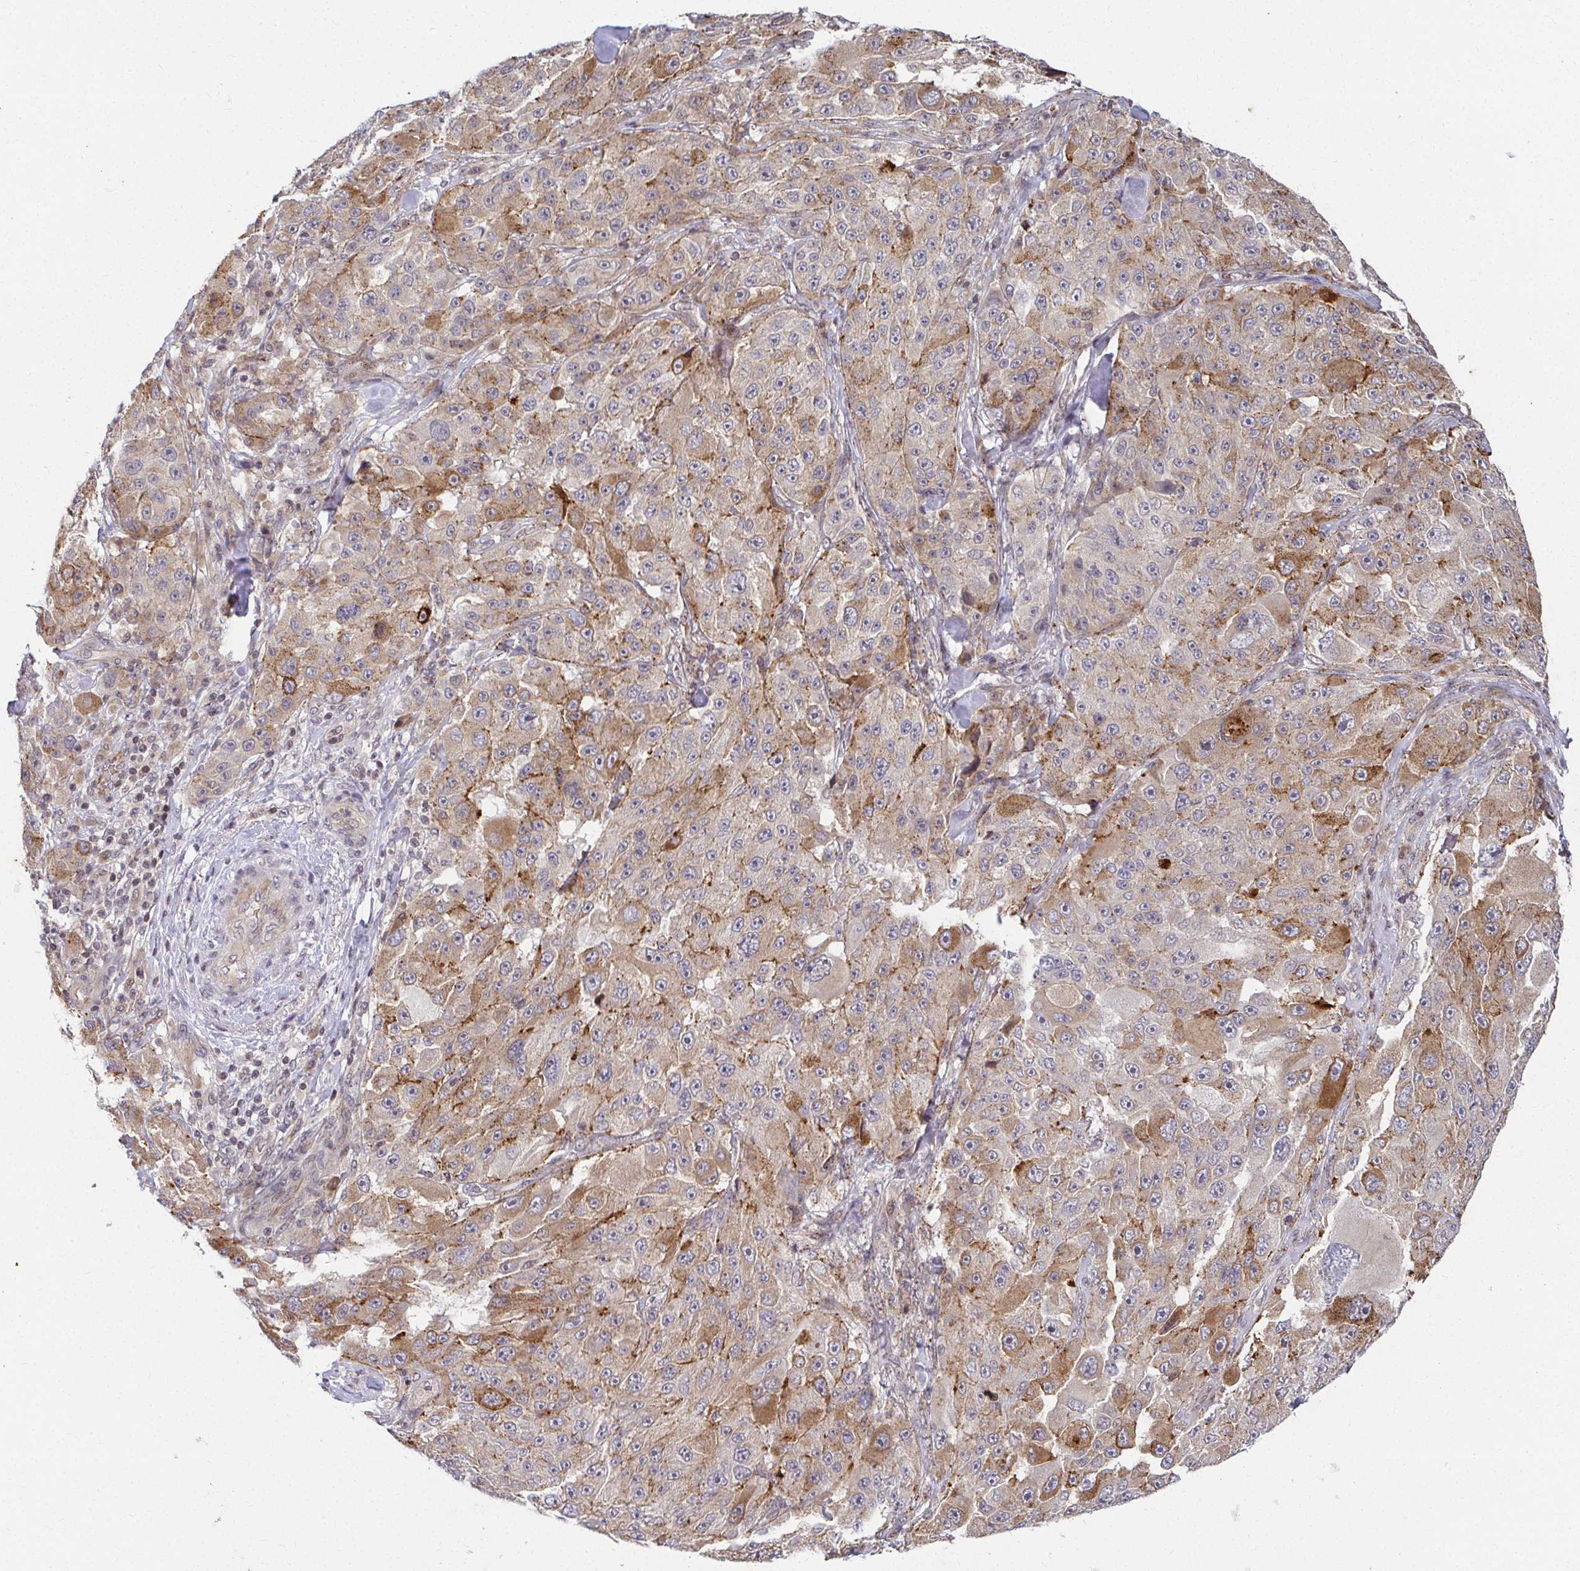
{"staining": {"intensity": "moderate", "quantity": "<25%", "location": "cytoplasmic/membranous"}, "tissue": "melanoma", "cell_type": "Tumor cells", "image_type": "cancer", "snomed": [{"axis": "morphology", "description": "Malignant melanoma, Metastatic site"}, {"axis": "topography", "description": "Lymph node"}], "caption": "IHC of melanoma shows low levels of moderate cytoplasmic/membranous staining in approximately <25% of tumor cells.", "gene": "ANK3", "patient": {"sex": "male", "age": 62}}